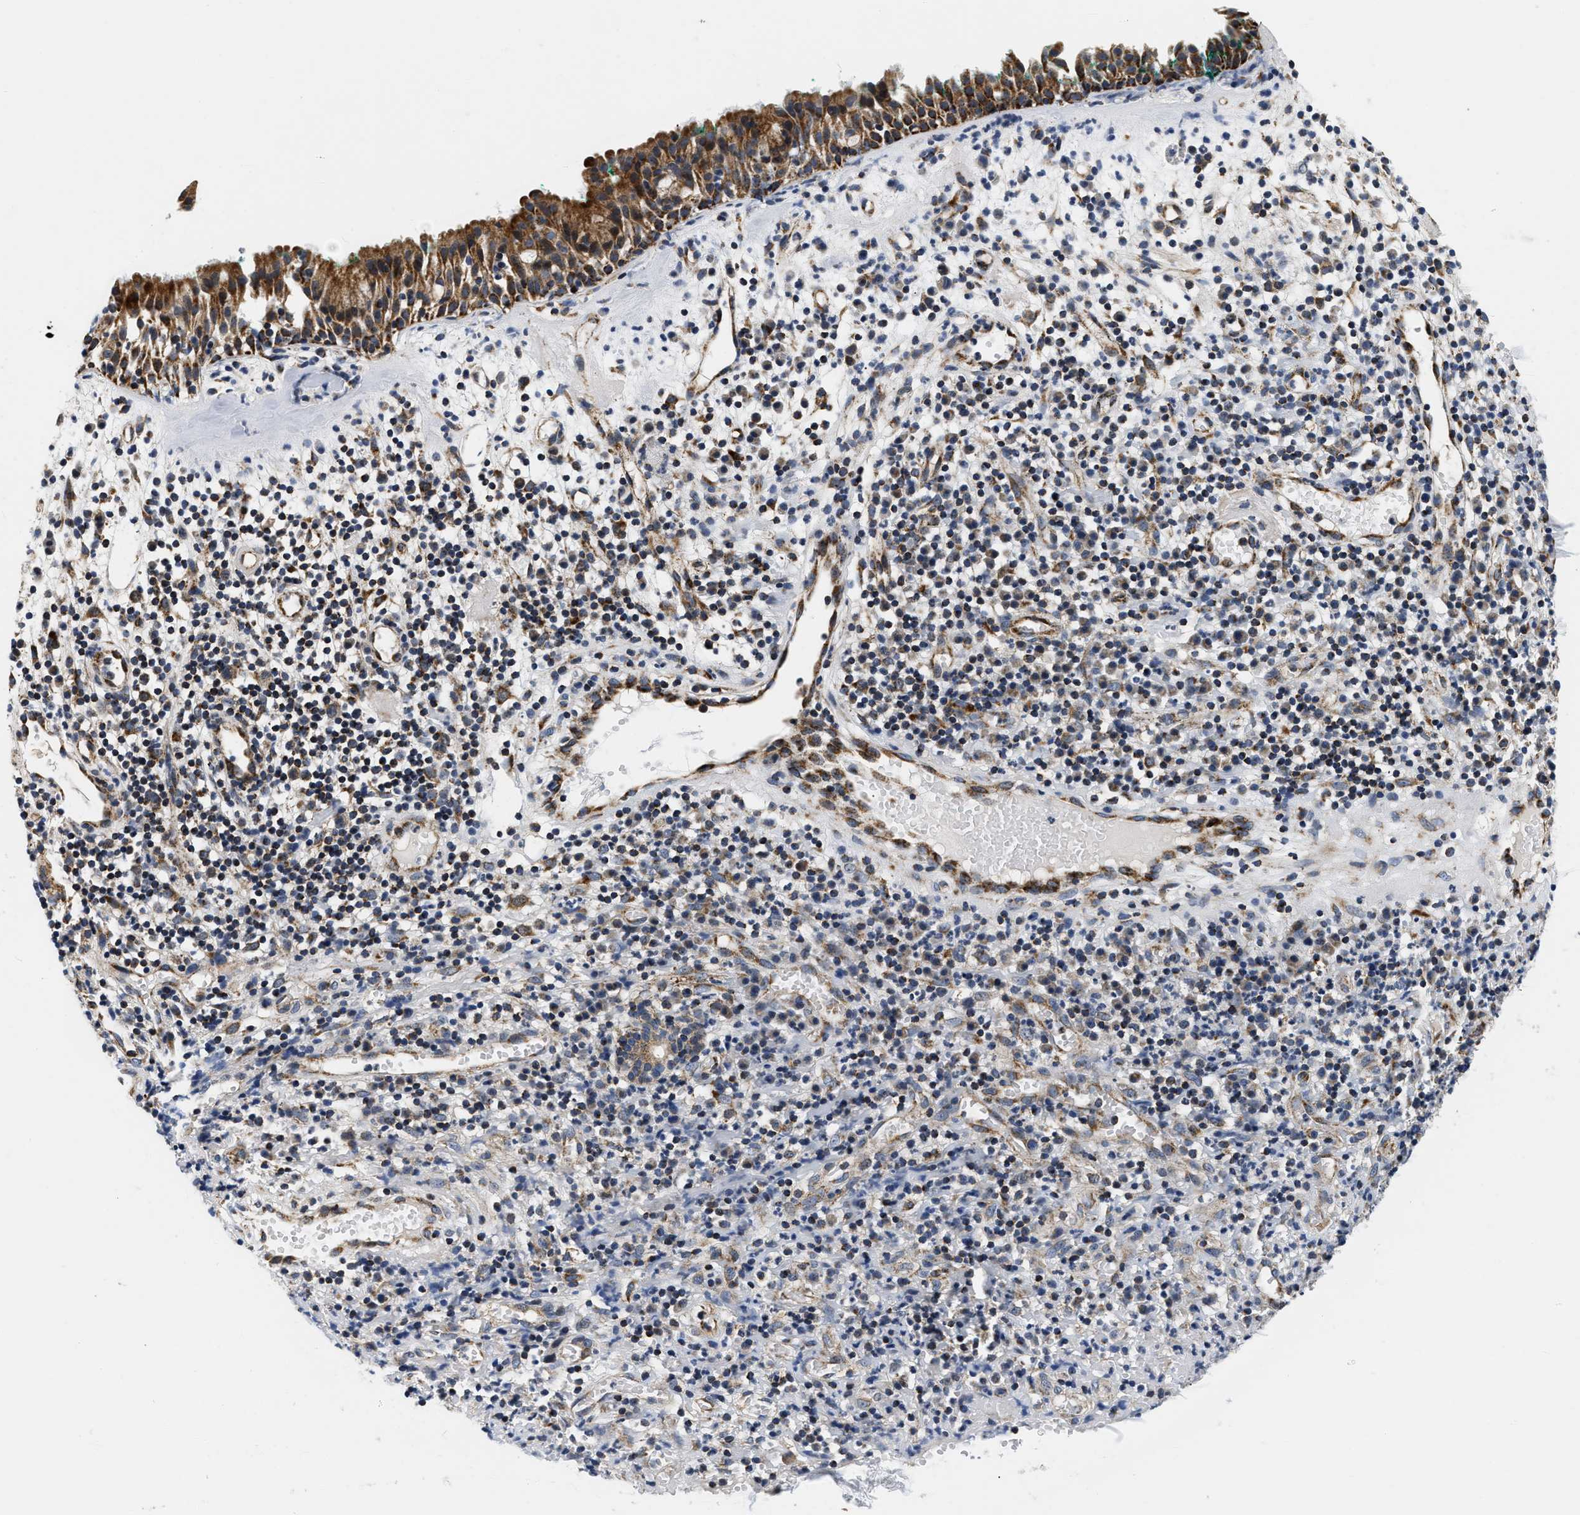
{"staining": {"intensity": "moderate", "quantity": ">75%", "location": "cytoplasmic/membranous"}, "tissue": "nasopharynx", "cell_type": "Respiratory epithelial cells", "image_type": "normal", "snomed": [{"axis": "morphology", "description": "Normal tissue, NOS"}, {"axis": "morphology", "description": "Basal cell carcinoma"}, {"axis": "topography", "description": "Cartilage tissue"}, {"axis": "topography", "description": "Nasopharynx"}, {"axis": "topography", "description": "Oral tissue"}], "caption": "Nasopharynx stained with immunohistochemistry reveals moderate cytoplasmic/membranous positivity in approximately >75% of respiratory epithelial cells.", "gene": "PDP1", "patient": {"sex": "female", "age": 77}}